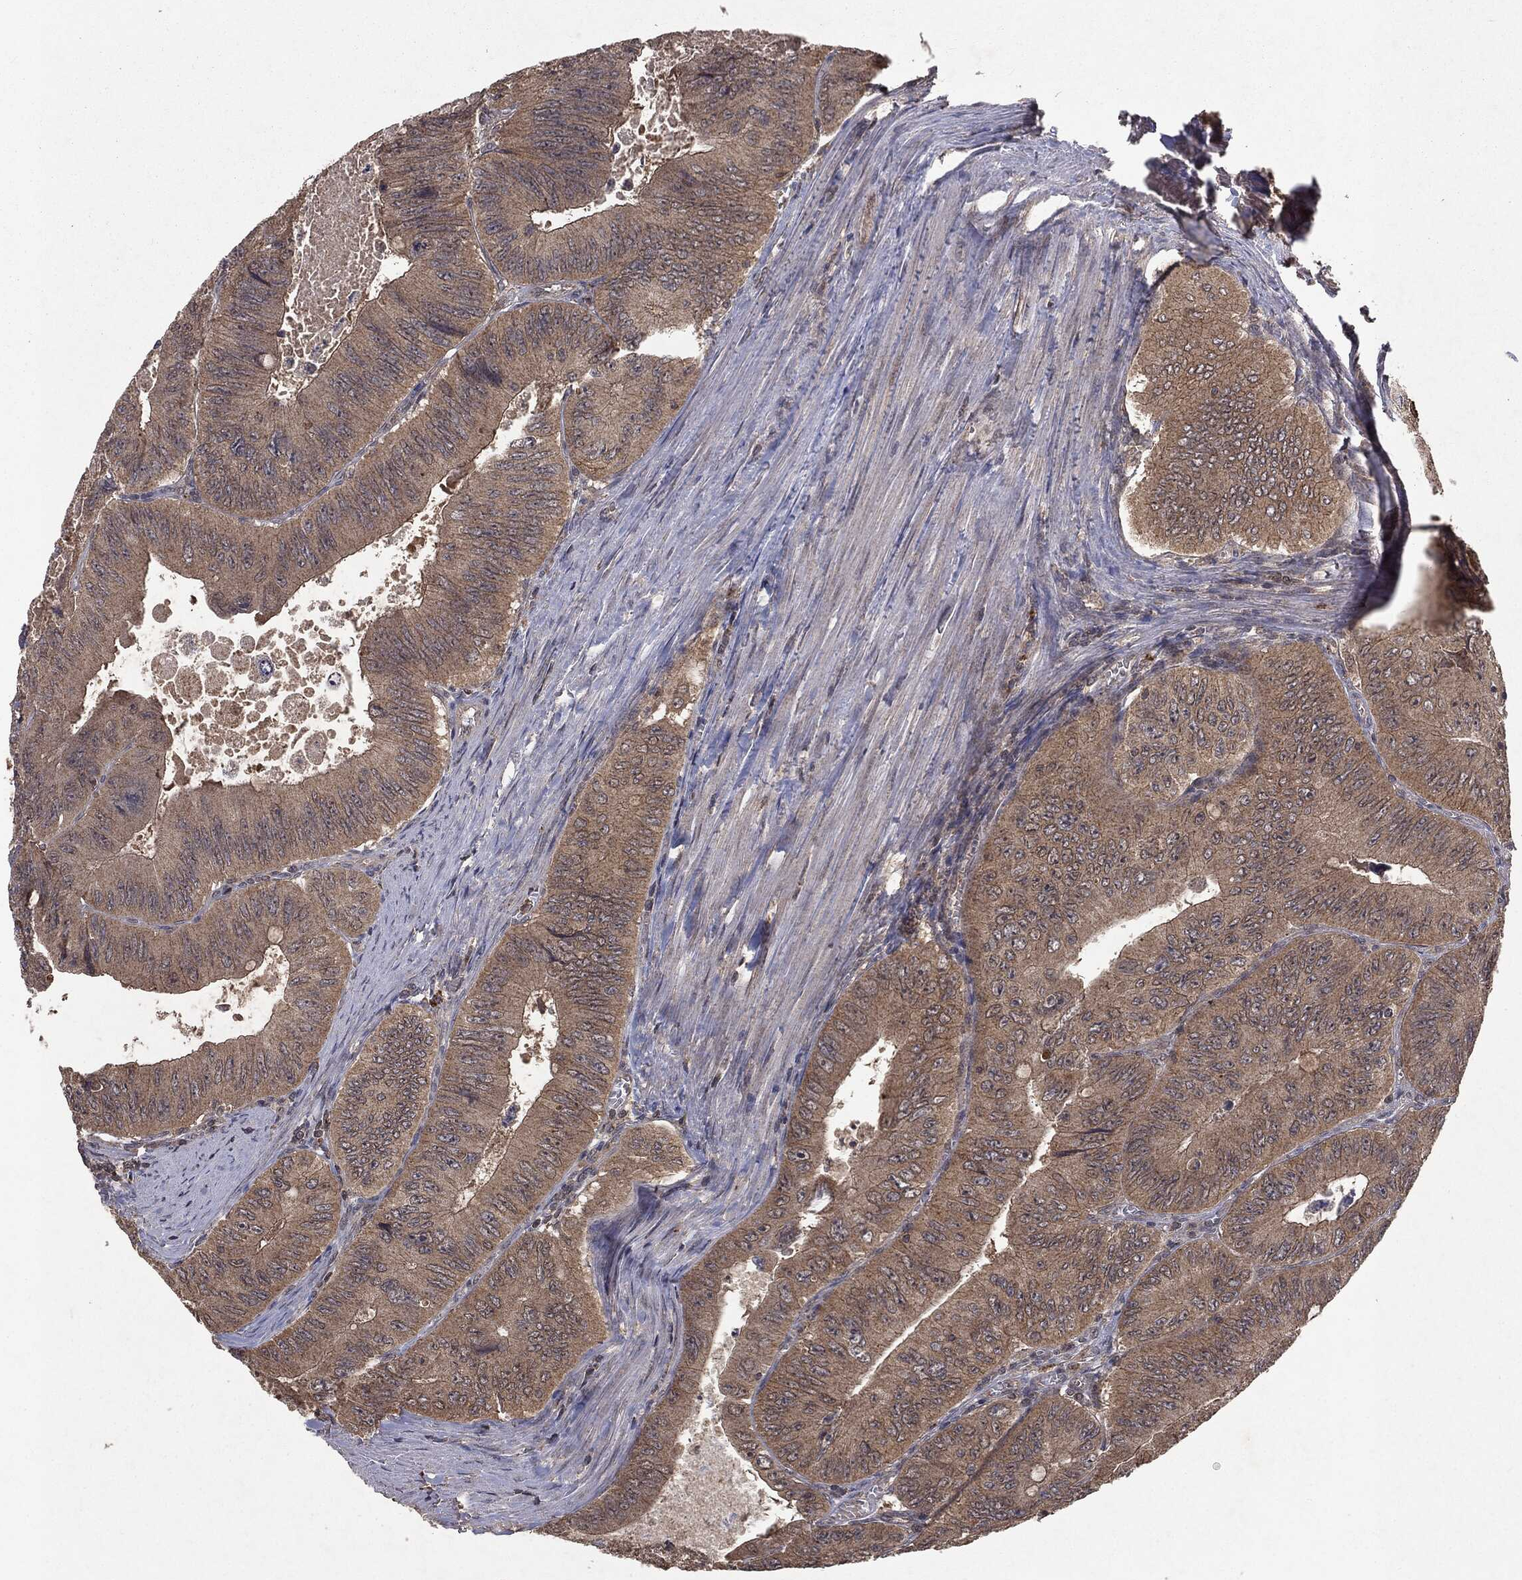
{"staining": {"intensity": "weak", "quantity": "25%-75%", "location": "cytoplasmic/membranous"}, "tissue": "colorectal cancer", "cell_type": "Tumor cells", "image_type": "cancer", "snomed": [{"axis": "morphology", "description": "Adenocarcinoma, NOS"}, {"axis": "topography", "description": "Colon"}], "caption": "High-power microscopy captured an immunohistochemistry histopathology image of colorectal adenocarcinoma, revealing weak cytoplasmic/membranous expression in about 25%-75% of tumor cells.", "gene": "MTOR", "patient": {"sex": "female", "age": 84}}